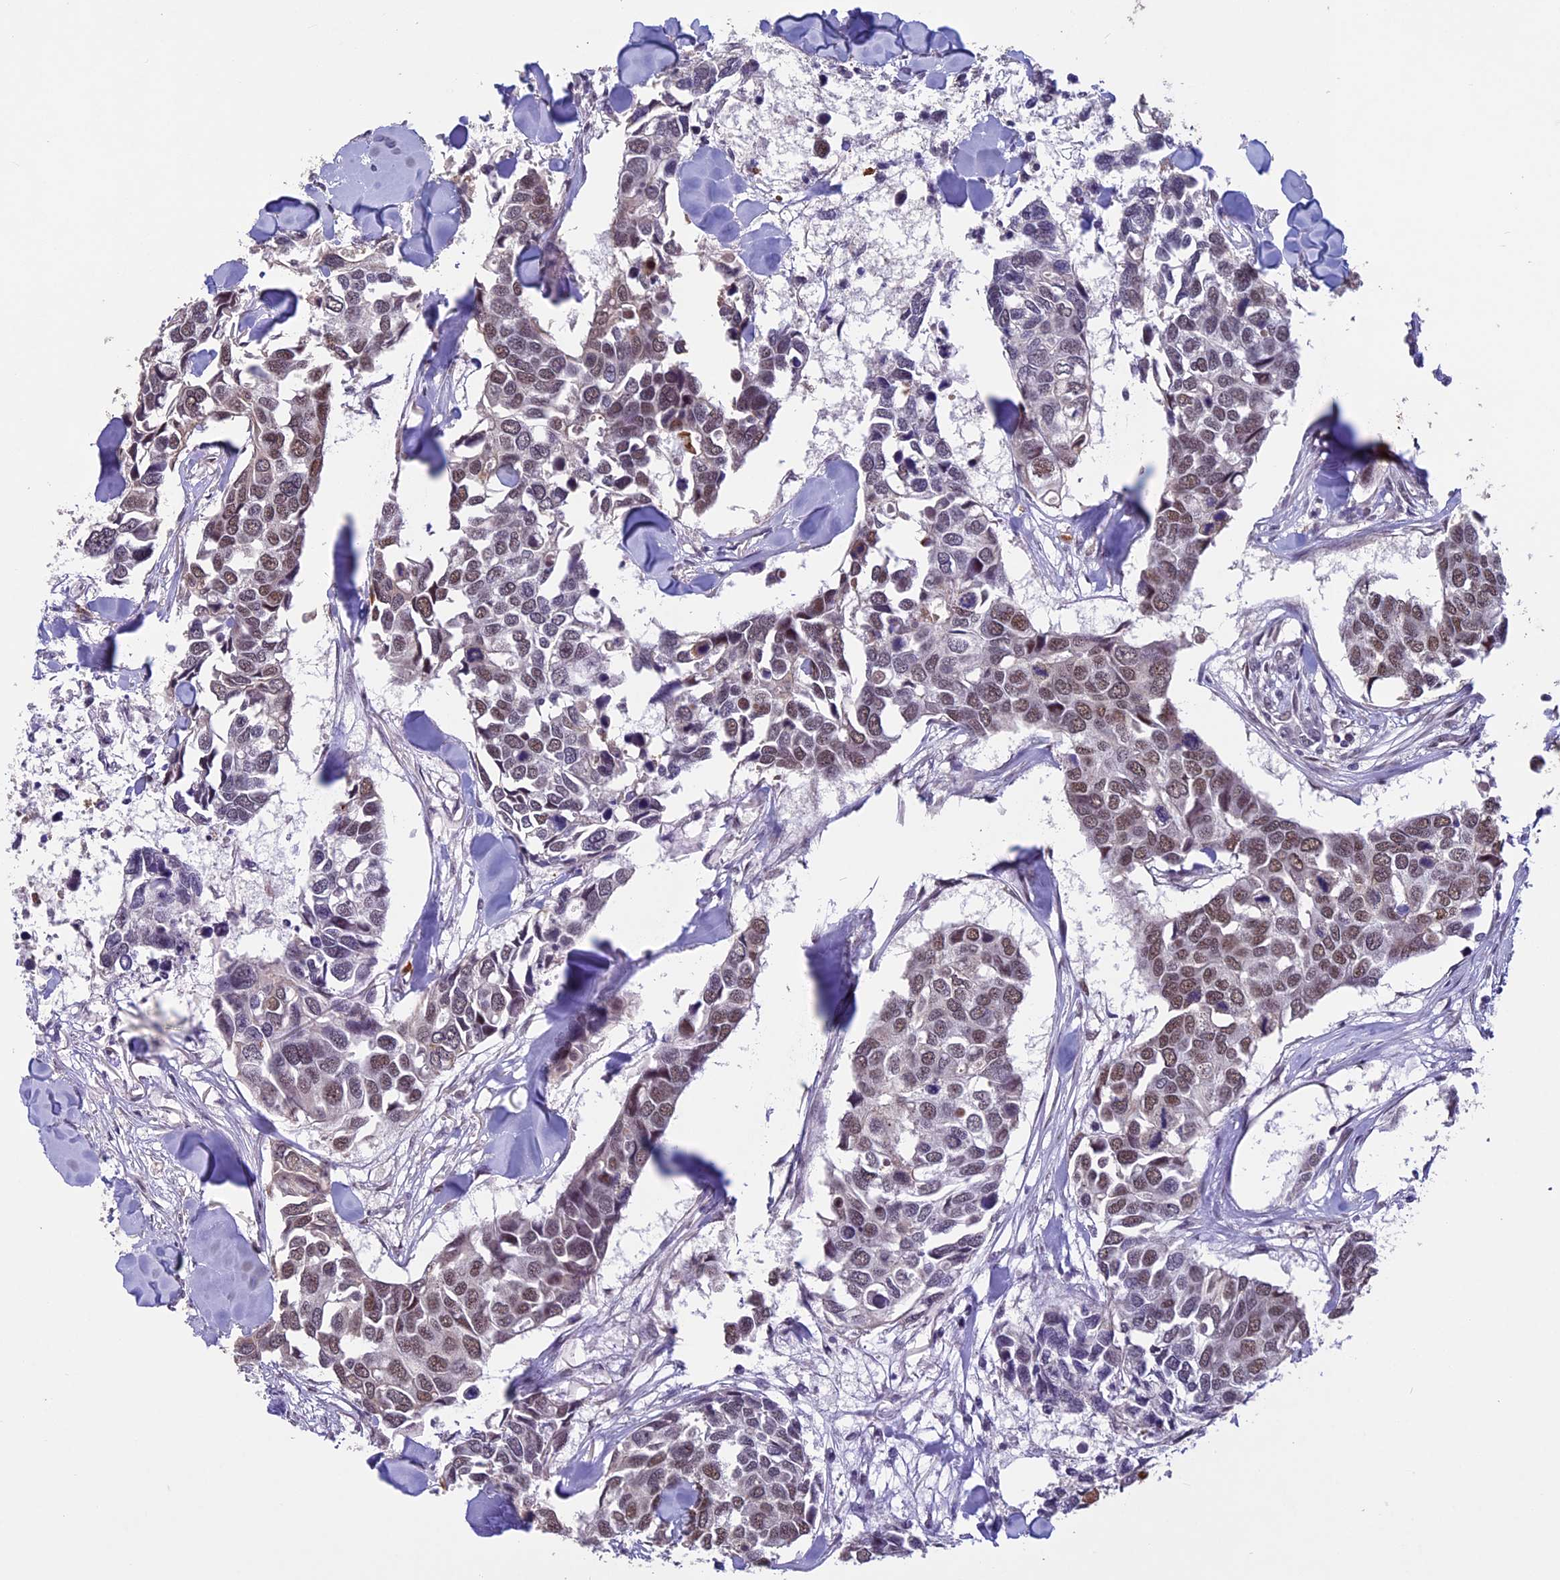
{"staining": {"intensity": "moderate", "quantity": ">75%", "location": "nuclear"}, "tissue": "breast cancer", "cell_type": "Tumor cells", "image_type": "cancer", "snomed": [{"axis": "morphology", "description": "Duct carcinoma"}, {"axis": "topography", "description": "Breast"}], "caption": "This photomicrograph exhibits breast invasive ductal carcinoma stained with IHC to label a protein in brown. The nuclear of tumor cells show moderate positivity for the protein. Nuclei are counter-stained blue.", "gene": "RNF40", "patient": {"sex": "female", "age": 83}}